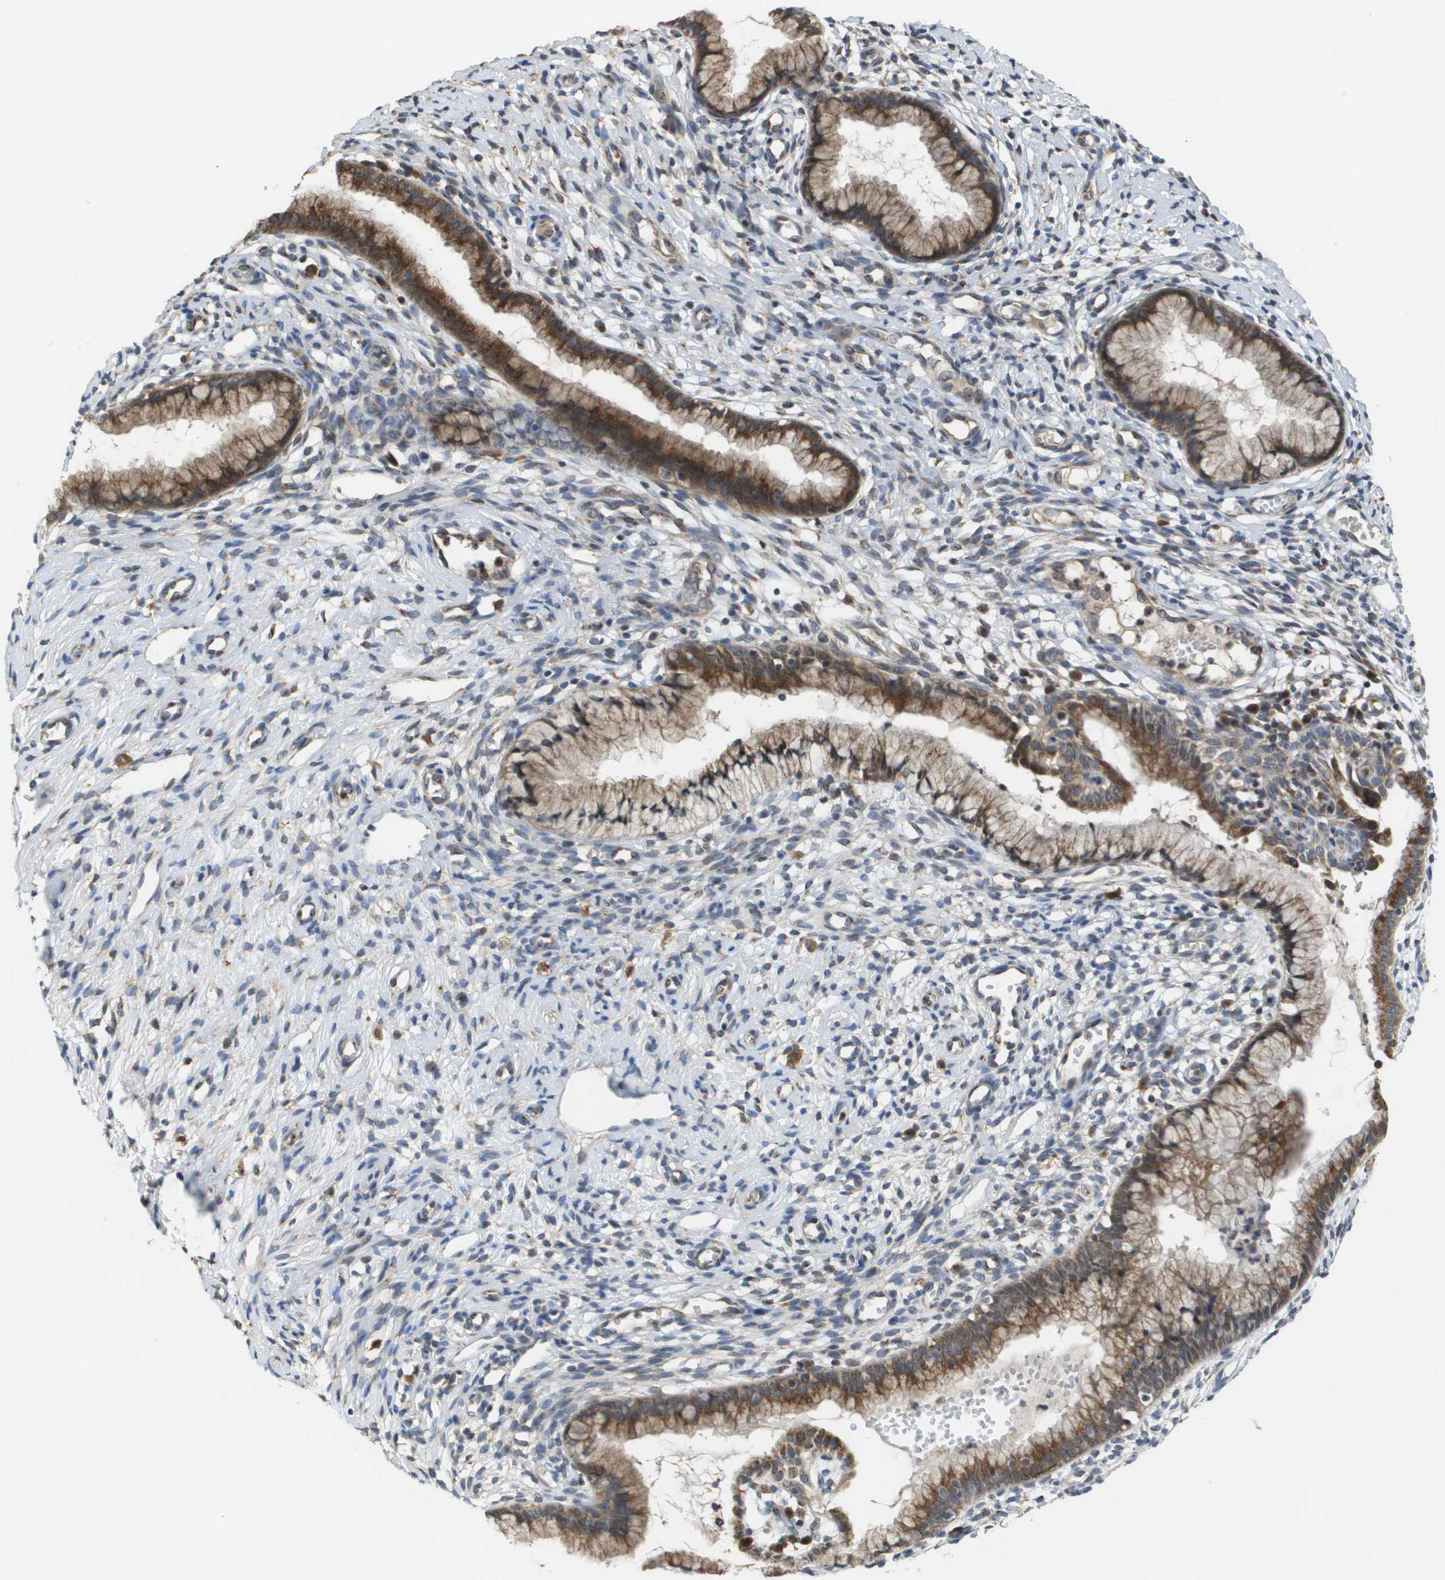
{"staining": {"intensity": "moderate", "quantity": ">75%", "location": "cytoplasmic/membranous"}, "tissue": "cervix", "cell_type": "Glandular cells", "image_type": "normal", "snomed": [{"axis": "morphology", "description": "Normal tissue, NOS"}, {"axis": "topography", "description": "Cervix"}], "caption": "Glandular cells show moderate cytoplasmic/membranous positivity in approximately >75% of cells in unremarkable cervix.", "gene": "PCK1", "patient": {"sex": "female", "age": 65}}